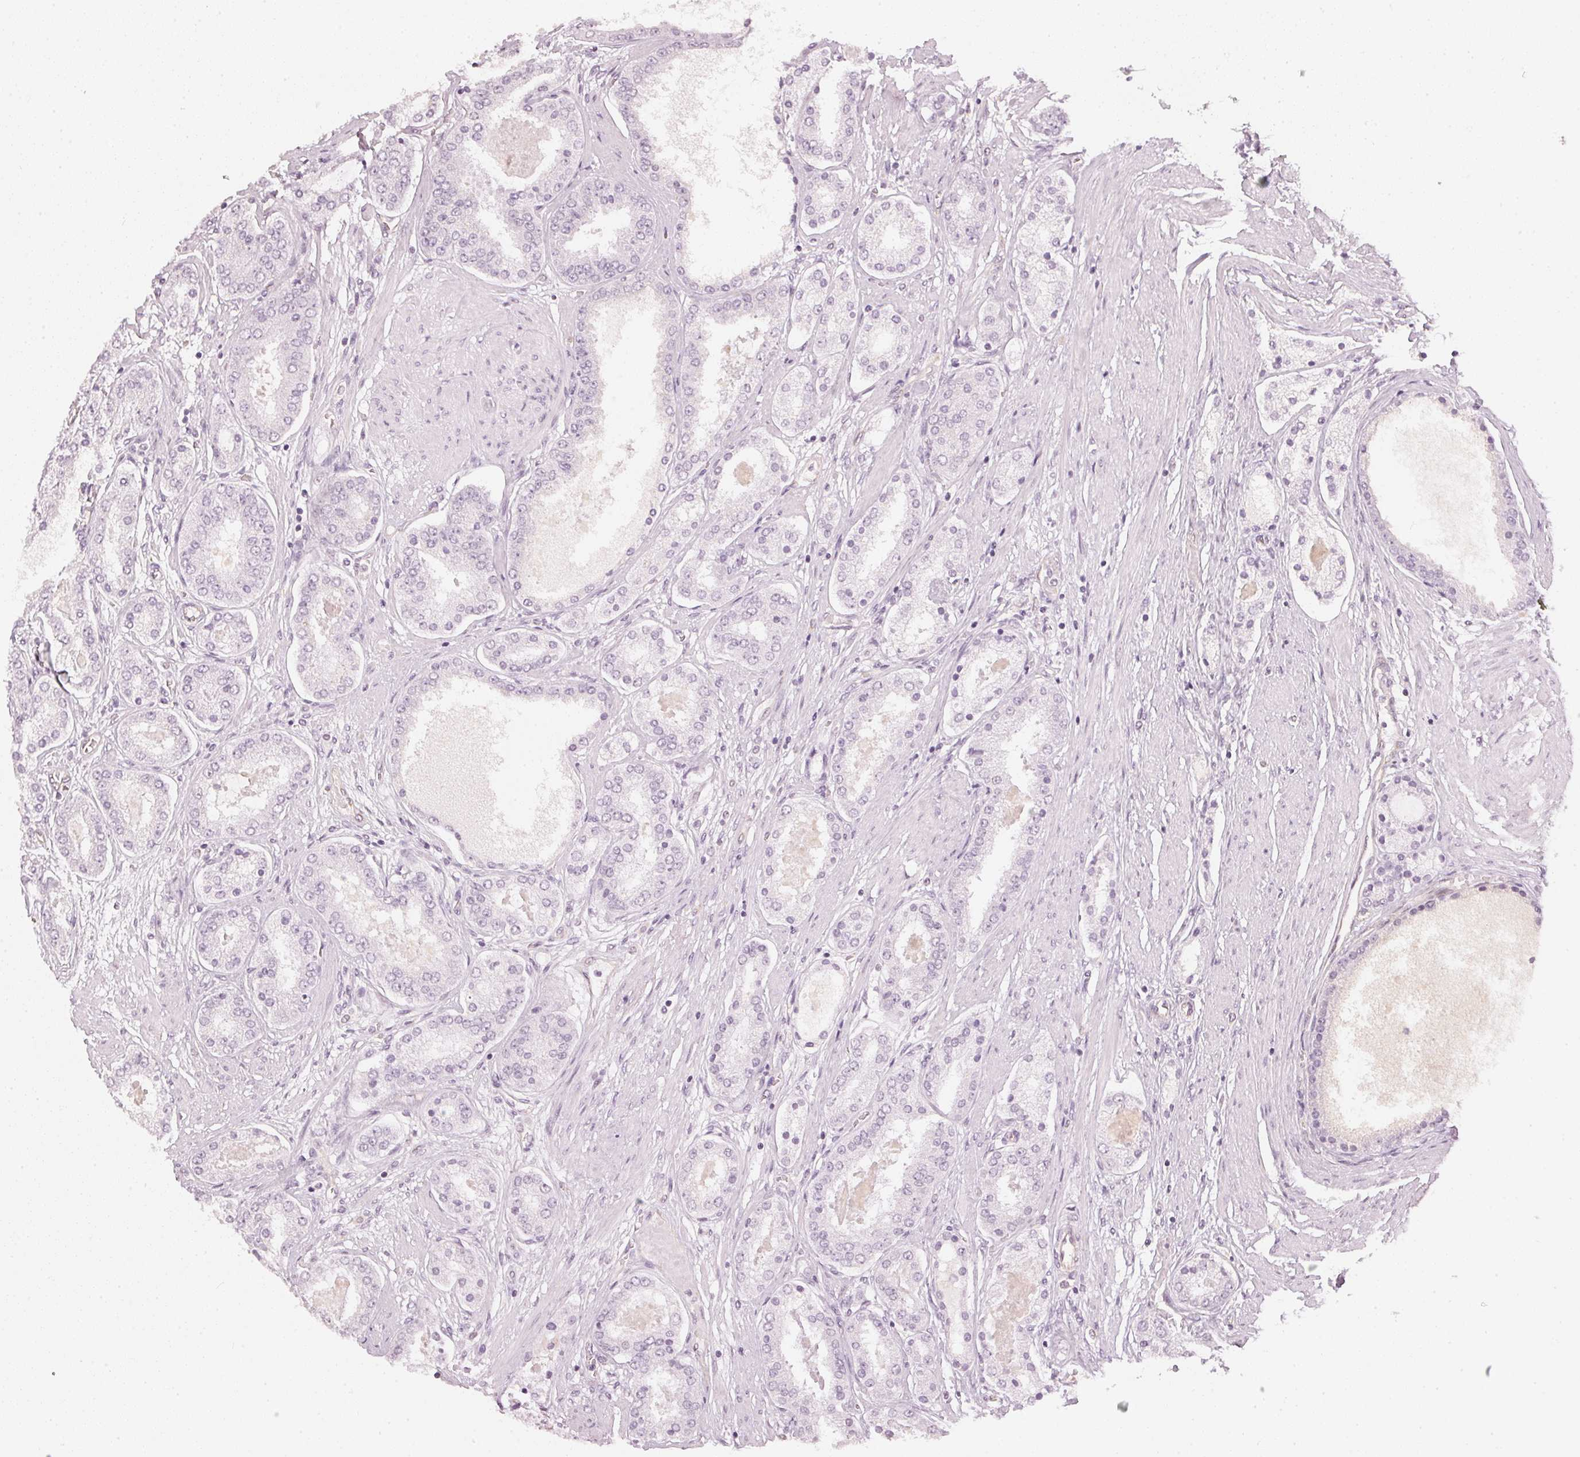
{"staining": {"intensity": "negative", "quantity": "none", "location": "none"}, "tissue": "prostate cancer", "cell_type": "Tumor cells", "image_type": "cancer", "snomed": [{"axis": "morphology", "description": "Adenocarcinoma, High grade"}, {"axis": "topography", "description": "Prostate"}], "caption": "The image shows no staining of tumor cells in prostate high-grade adenocarcinoma.", "gene": "APLP1", "patient": {"sex": "male", "age": 63}}